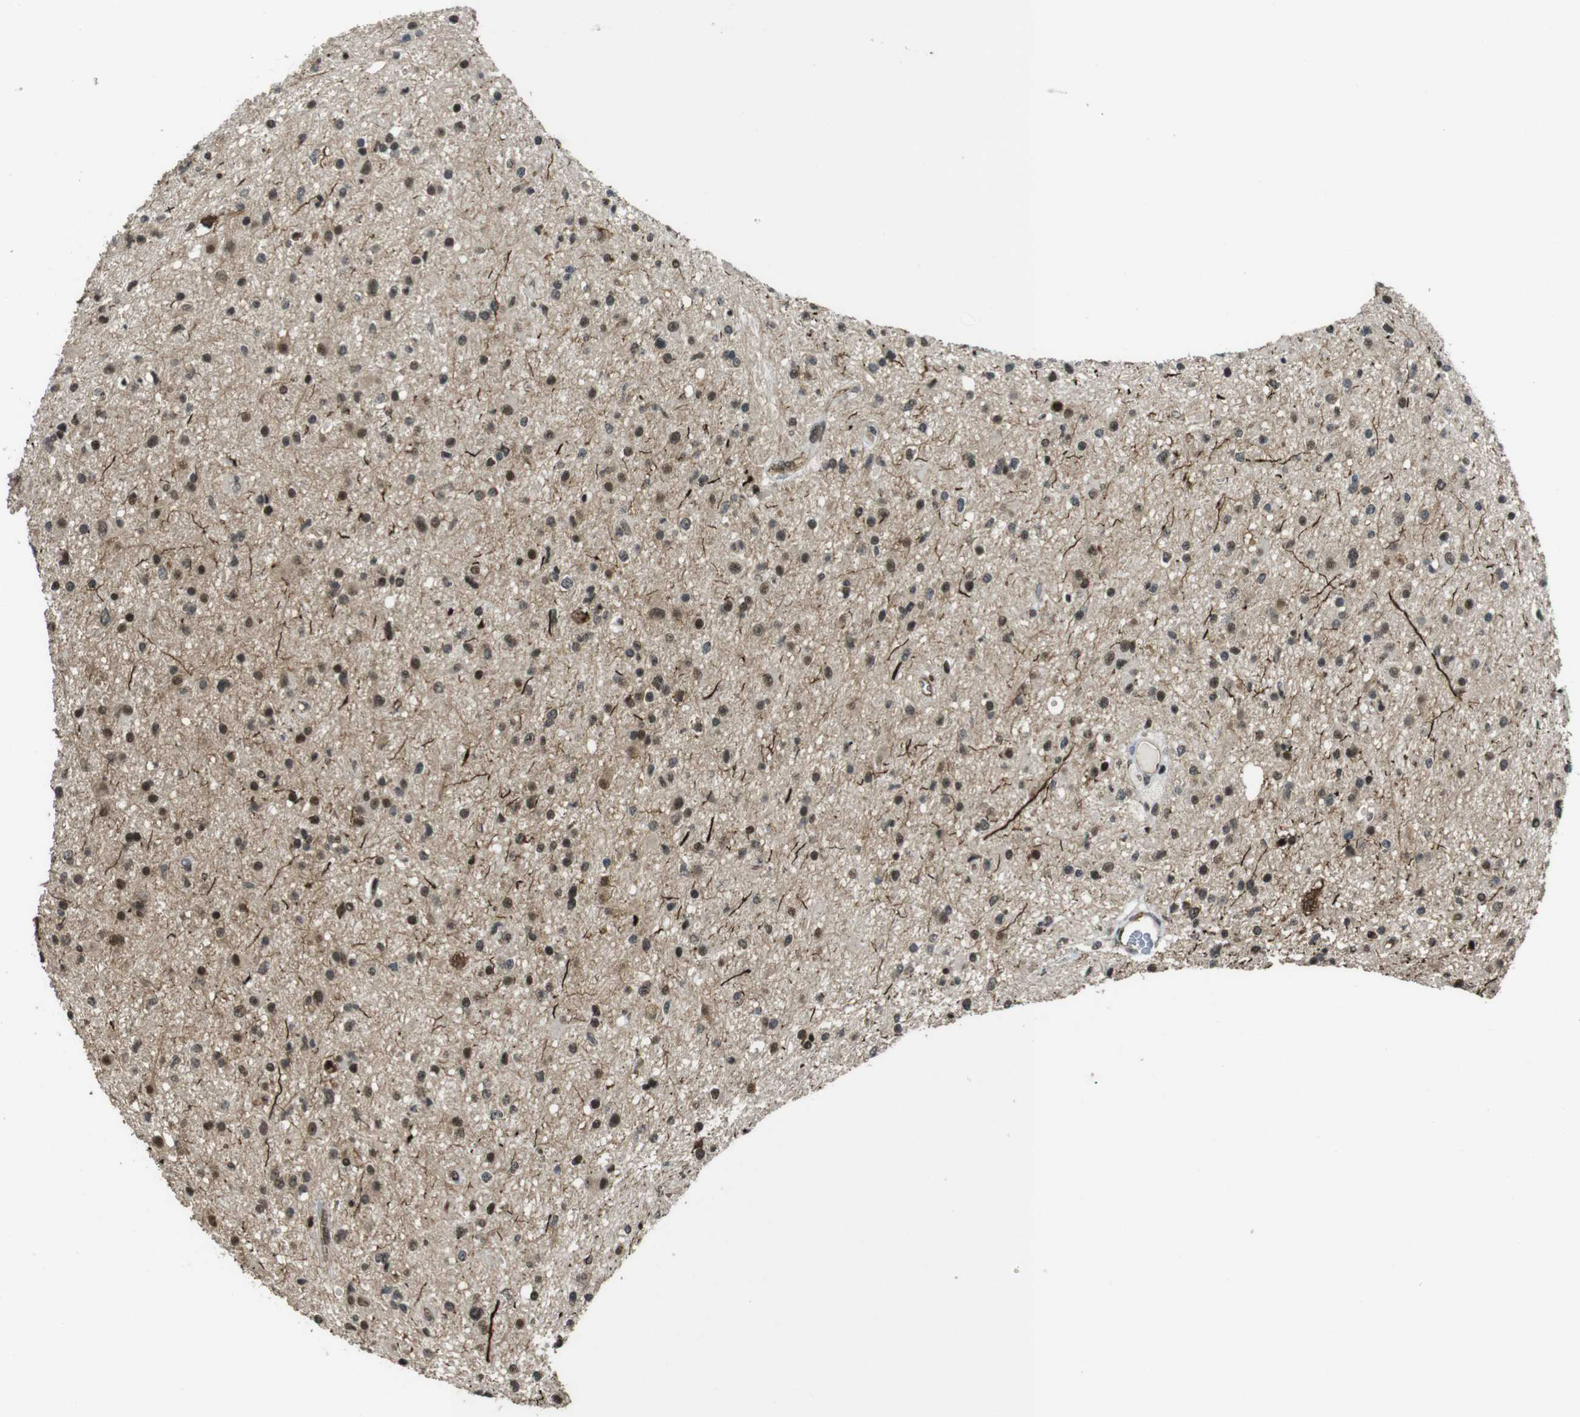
{"staining": {"intensity": "moderate", "quantity": ">75%", "location": "nuclear"}, "tissue": "glioma", "cell_type": "Tumor cells", "image_type": "cancer", "snomed": [{"axis": "morphology", "description": "Glioma, malignant, High grade"}, {"axis": "topography", "description": "Brain"}], "caption": "An image of human glioma stained for a protein shows moderate nuclear brown staining in tumor cells. (Stains: DAB in brown, nuclei in blue, Microscopy: brightfield microscopy at high magnification).", "gene": "CSNK2B", "patient": {"sex": "male", "age": 33}}